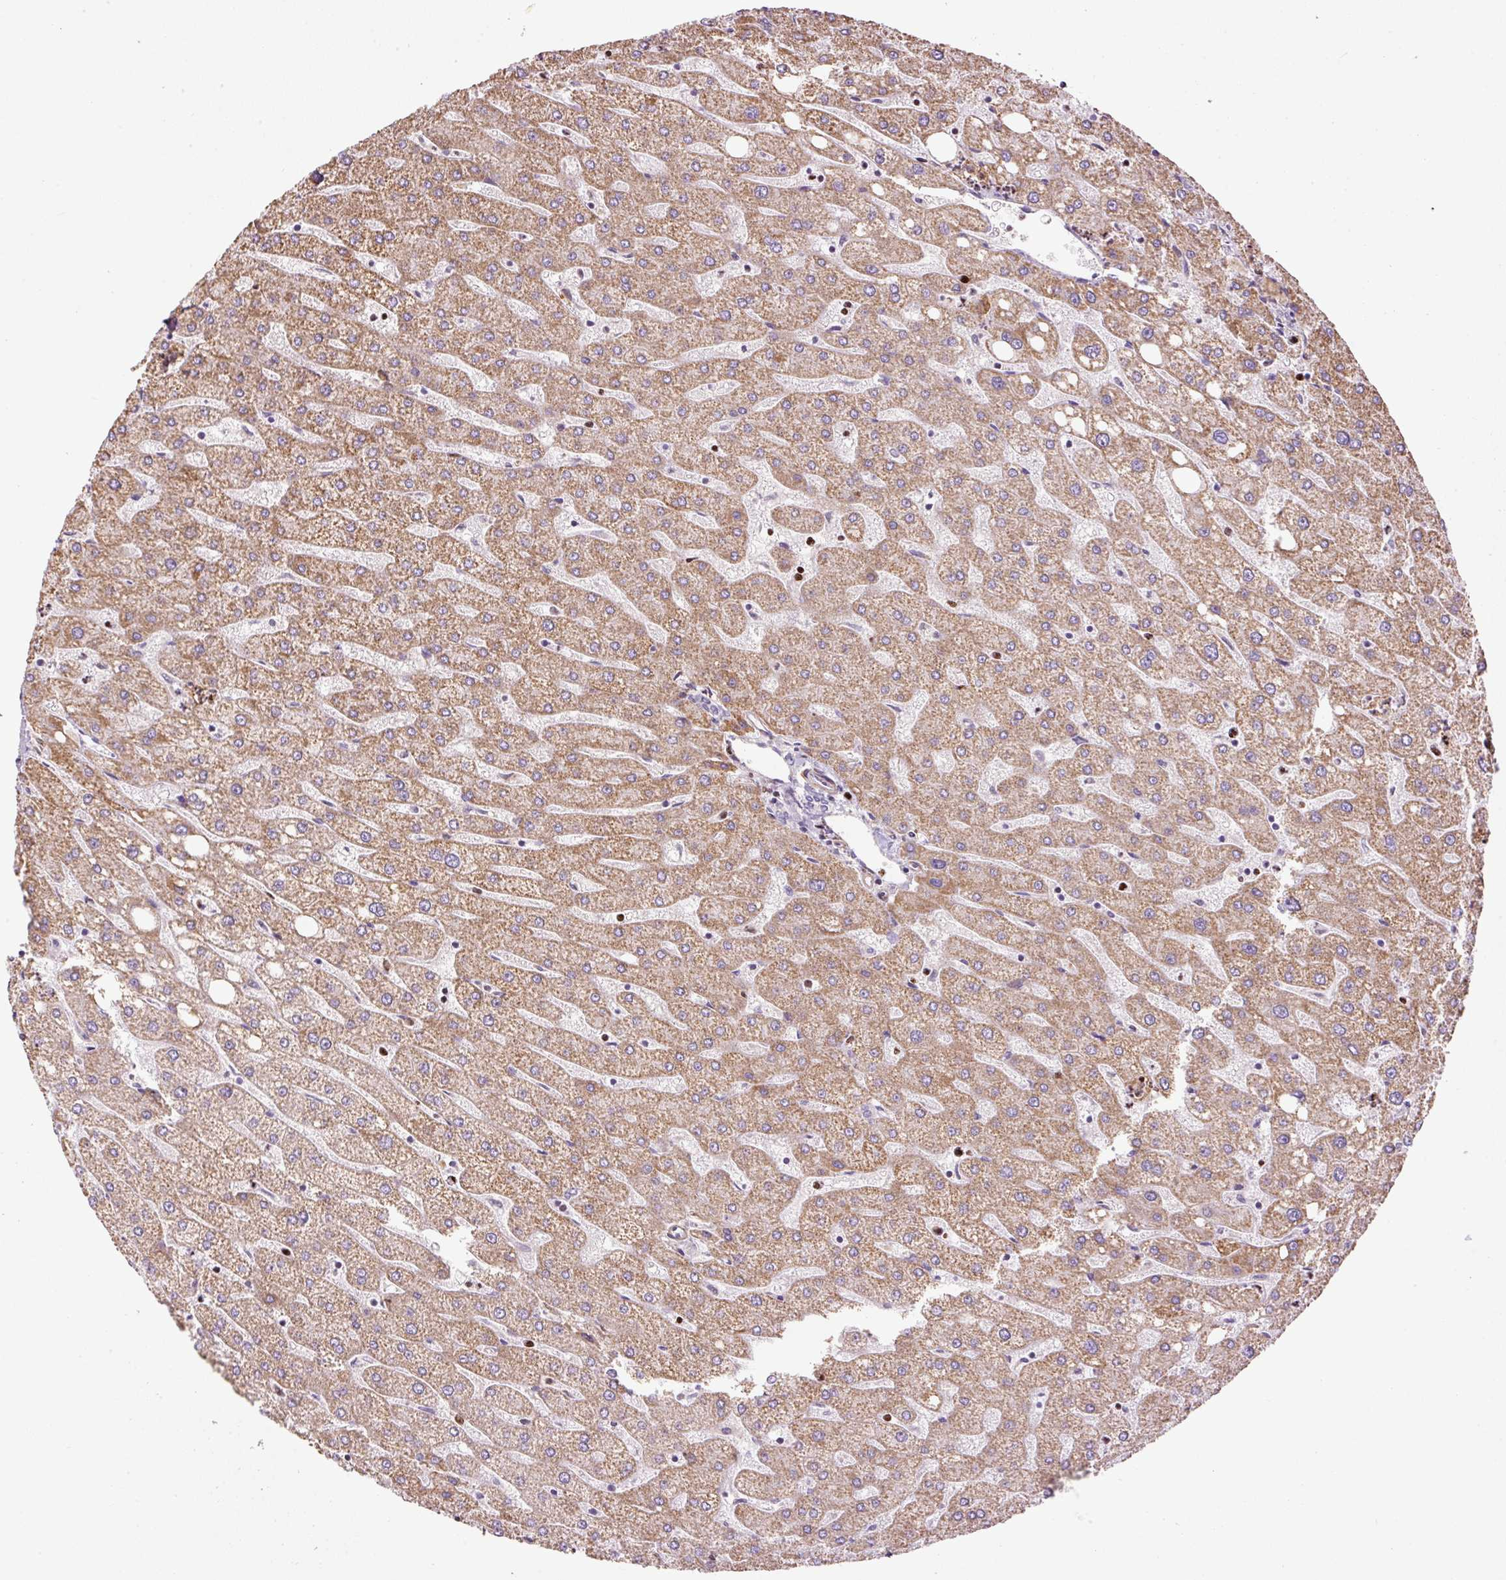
{"staining": {"intensity": "negative", "quantity": "none", "location": "none"}, "tissue": "liver", "cell_type": "Cholangiocytes", "image_type": "normal", "snomed": [{"axis": "morphology", "description": "Normal tissue, NOS"}, {"axis": "topography", "description": "Liver"}], "caption": "This is an IHC micrograph of benign liver. There is no positivity in cholangiocytes.", "gene": "TMEM8B", "patient": {"sex": "male", "age": 67}}